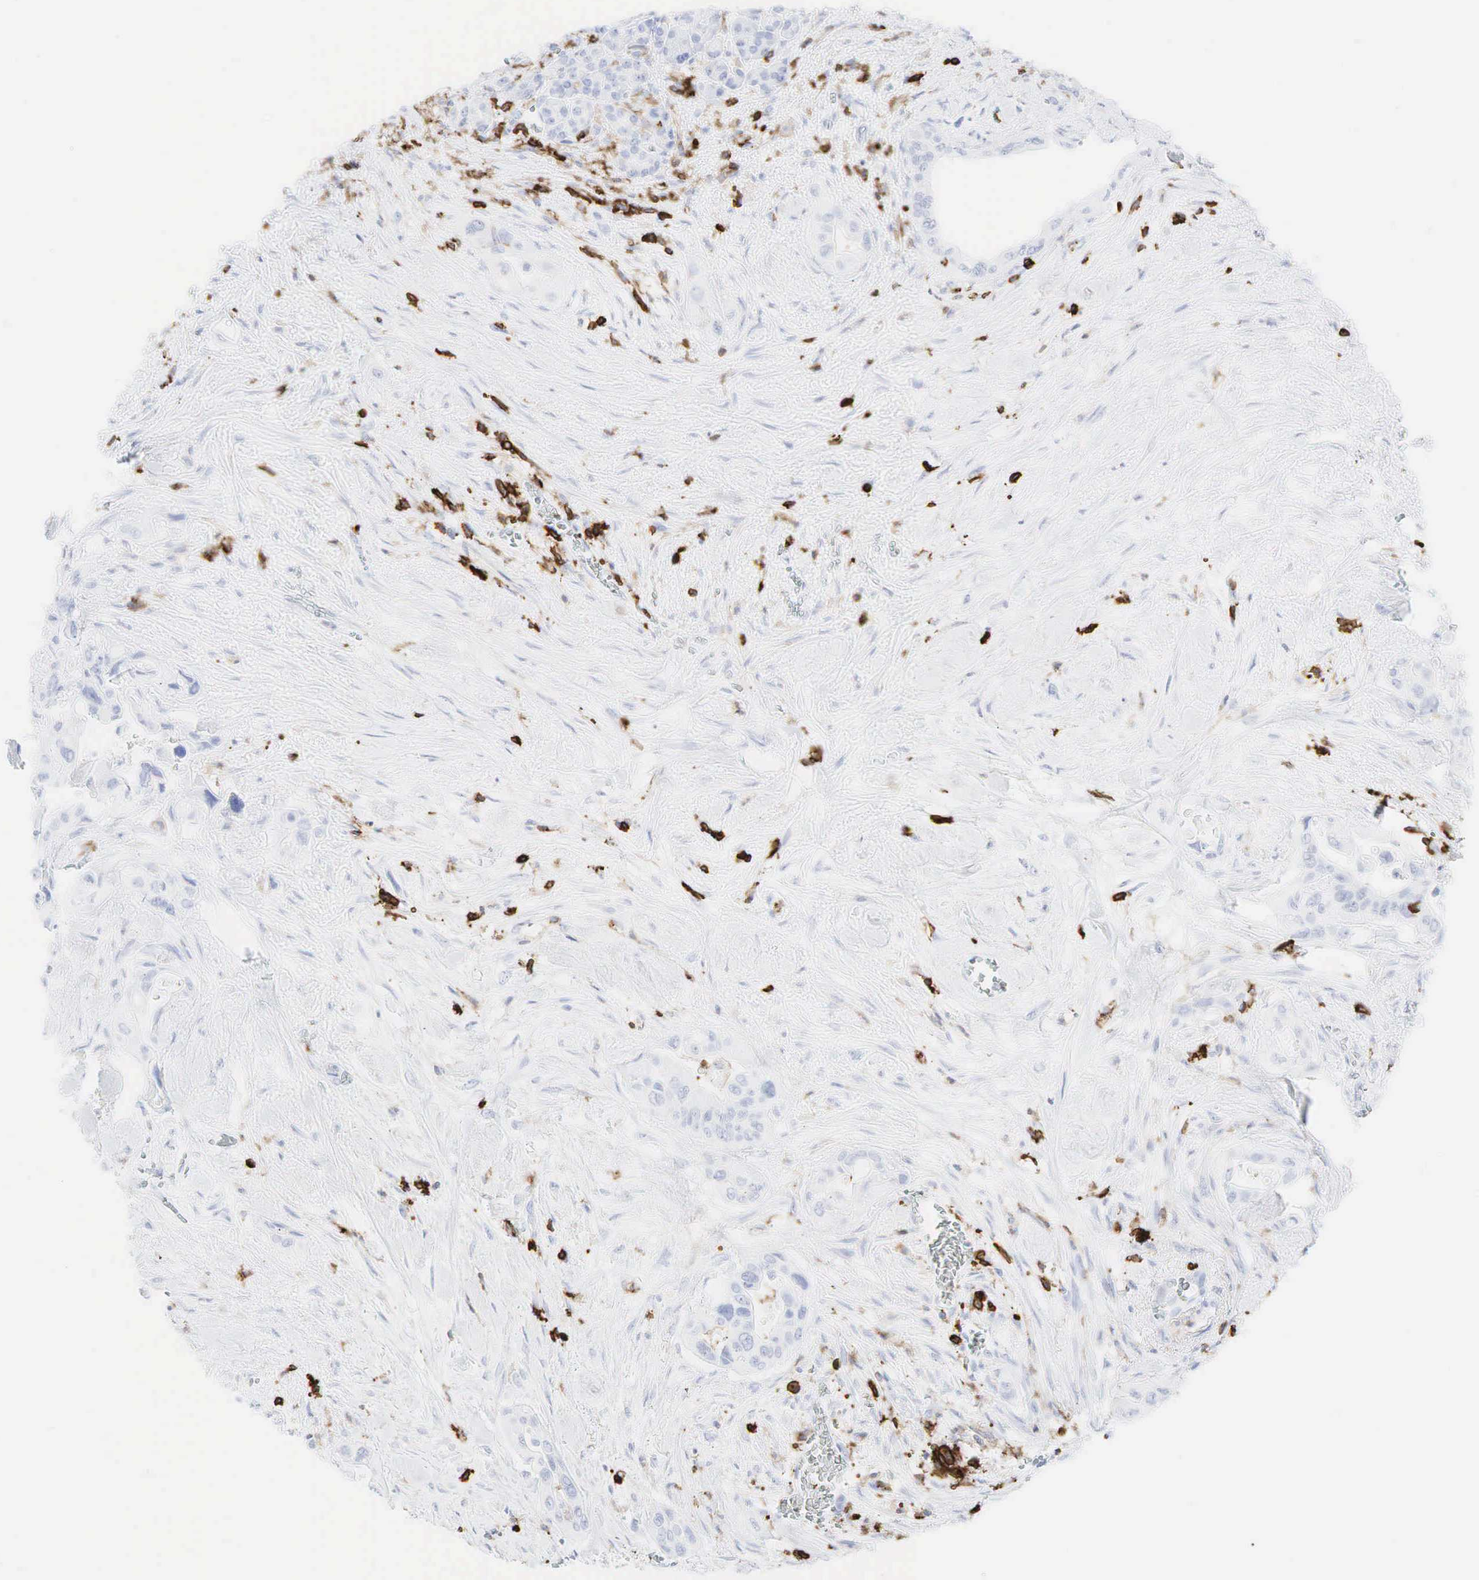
{"staining": {"intensity": "negative", "quantity": "none", "location": "none"}, "tissue": "pancreatic cancer", "cell_type": "Tumor cells", "image_type": "cancer", "snomed": [{"axis": "morphology", "description": "Adenocarcinoma, NOS"}, {"axis": "topography", "description": "Pancreas"}], "caption": "The immunohistochemistry histopathology image has no significant positivity in tumor cells of pancreatic cancer tissue.", "gene": "PTPRC", "patient": {"sex": "male", "age": 77}}